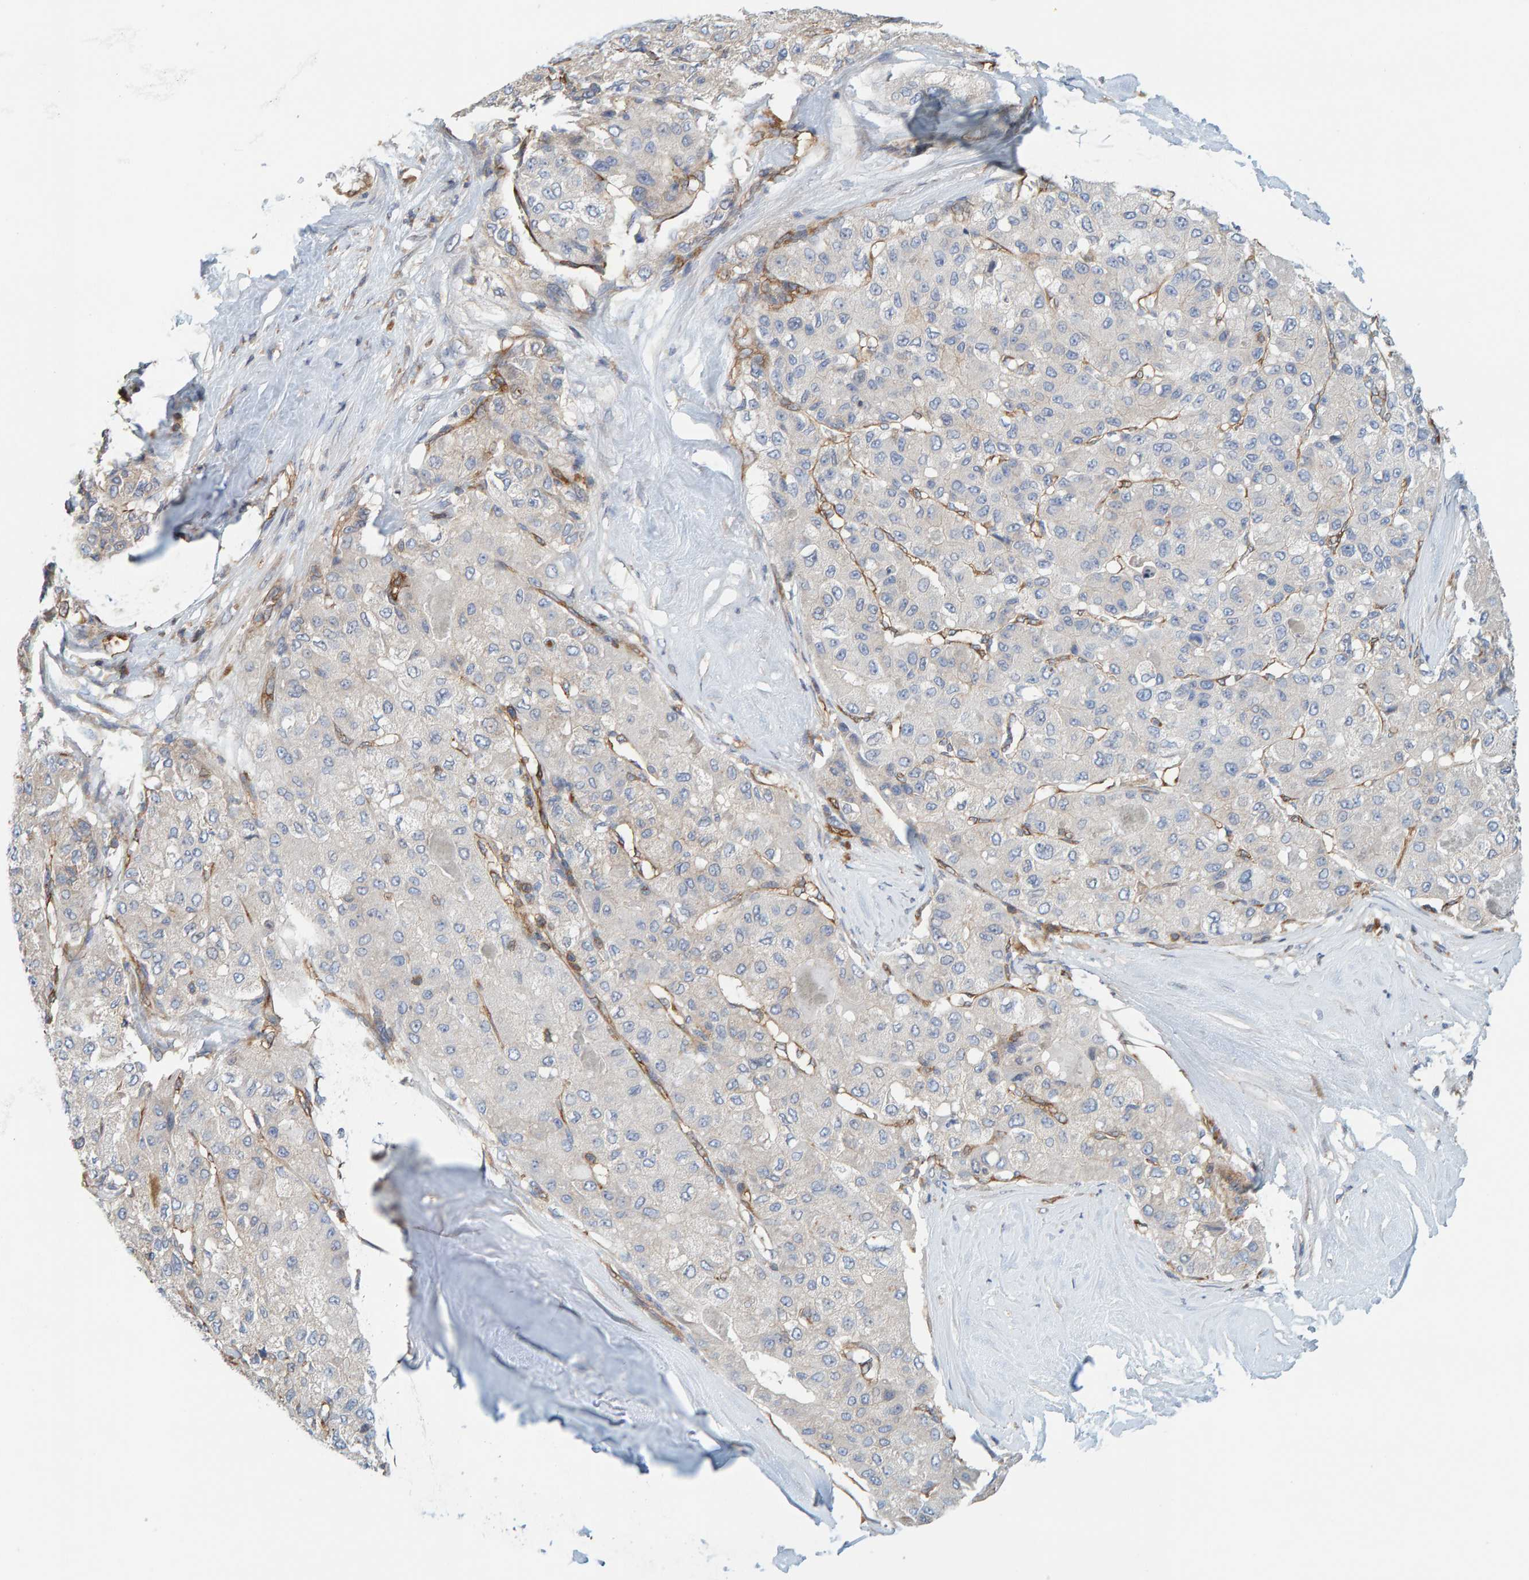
{"staining": {"intensity": "negative", "quantity": "none", "location": "none"}, "tissue": "liver cancer", "cell_type": "Tumor cells", "image_type": "cancer", "snomed": [{"axis": "morphology", "description": "Carcinoma, Hepatocellular, NOS"}, {"axis": "topography", "description": "Liver"}], "caption": "Photomicrograph shows no protein positivity in tumor cells of liver cancer tissue.", "gene": "PRKD2", "patient": {"sex": "male", "age": 80}}